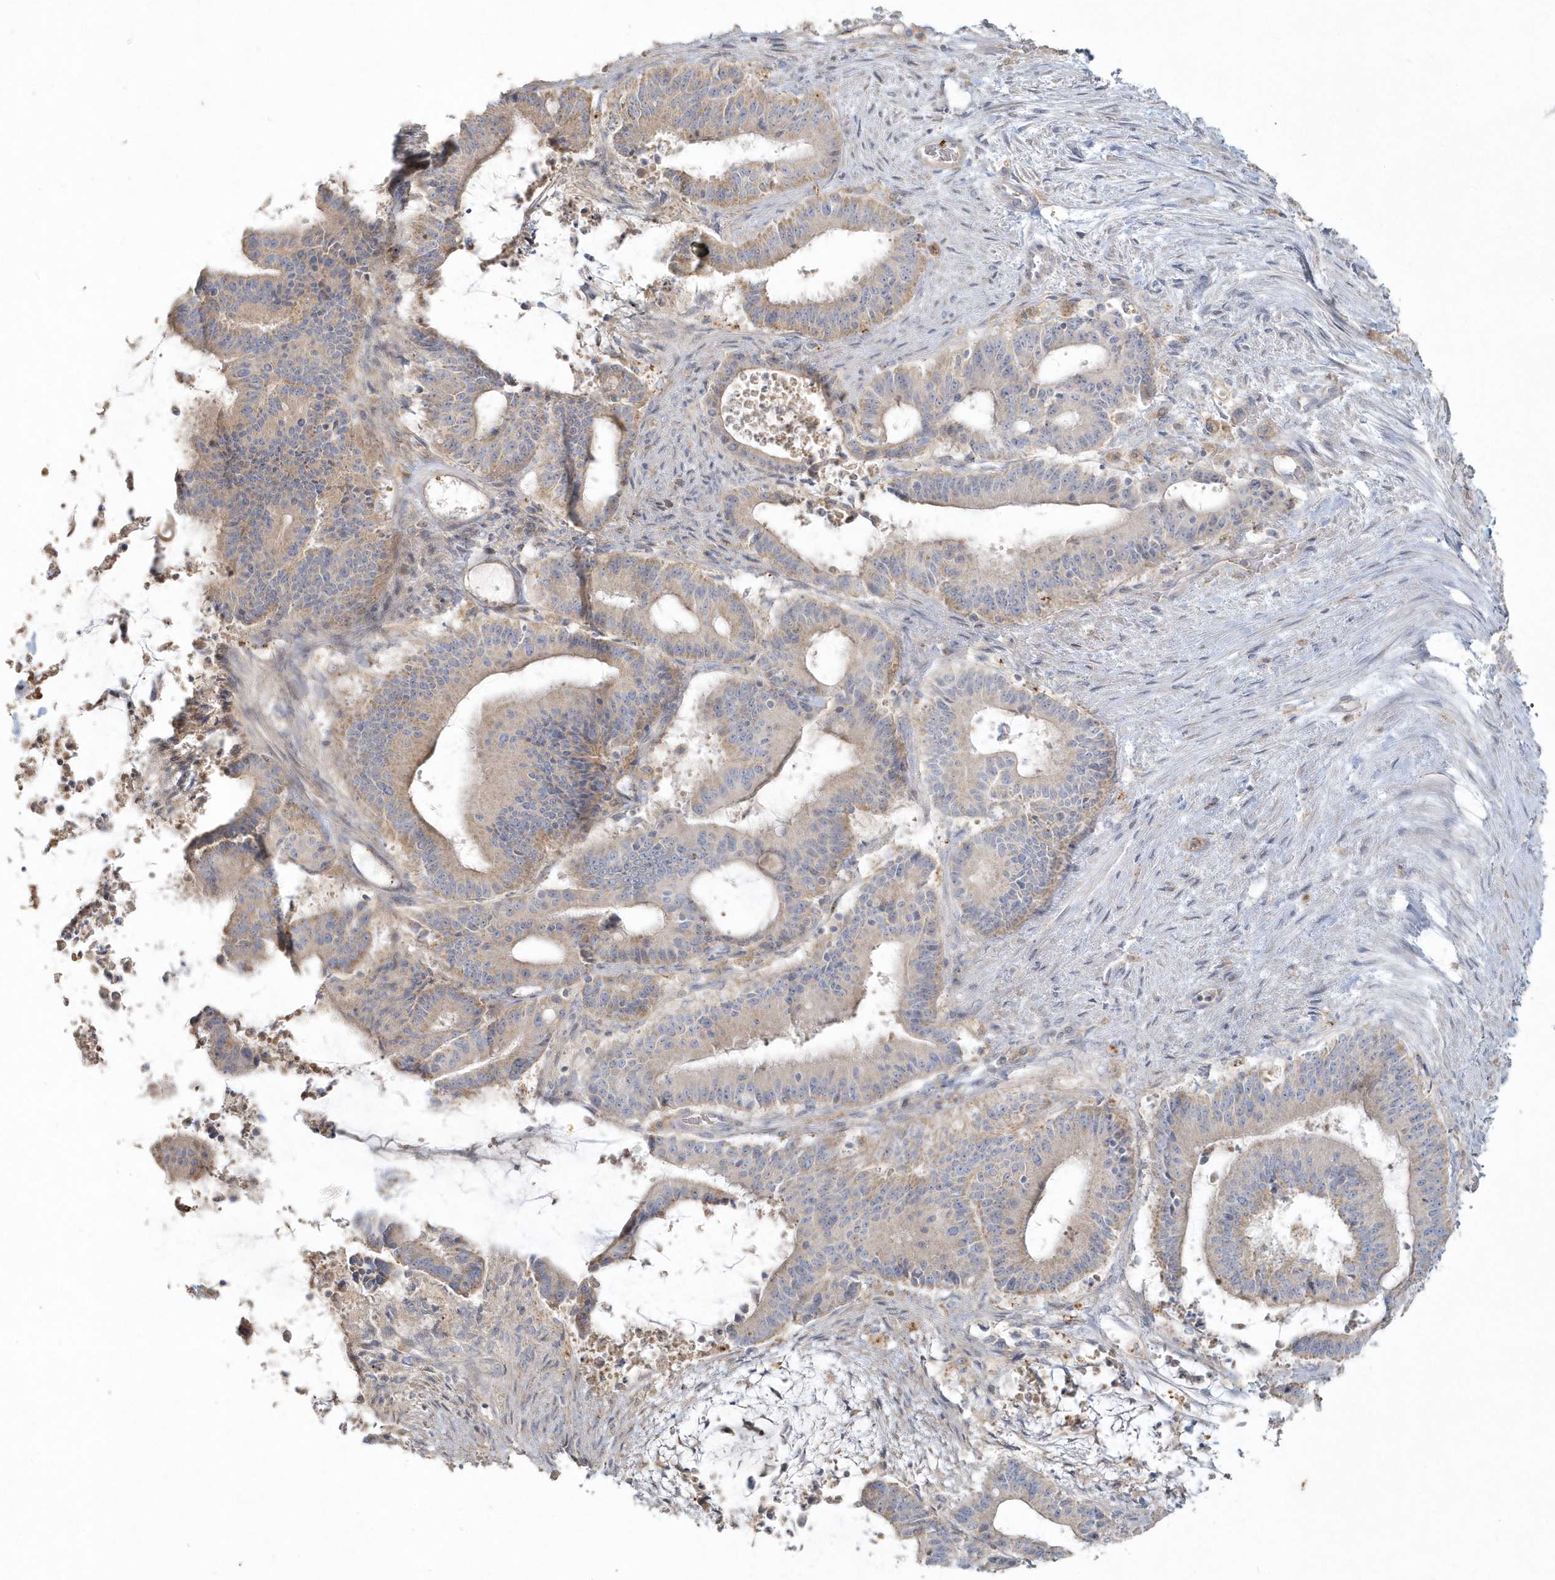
{"staining": {"intensity": "weak", "quantity": "<25%", "location": "cytoplasmic/membranous"}, "tissue": "liver cancer", "cell_type": "Tumor cells", "image_type": "cancer", "snomed": [{"axis": "morphology", "description": "Normal tissue, NOS"}, {"axis": "morphology", "description": "Cholangiocarcinoma"}, {"axis": "topography", "description": "Liver"}, {"axis": "topography", "description": "Peripheral nerve tissue"}], "caption": "DAB immunohistochemical staining of liver cholangiocarcinoma reveals no significant expression in tumor cells.", "gene": "BLTP3A", "patient": {"sex": "female", "age": 73}}